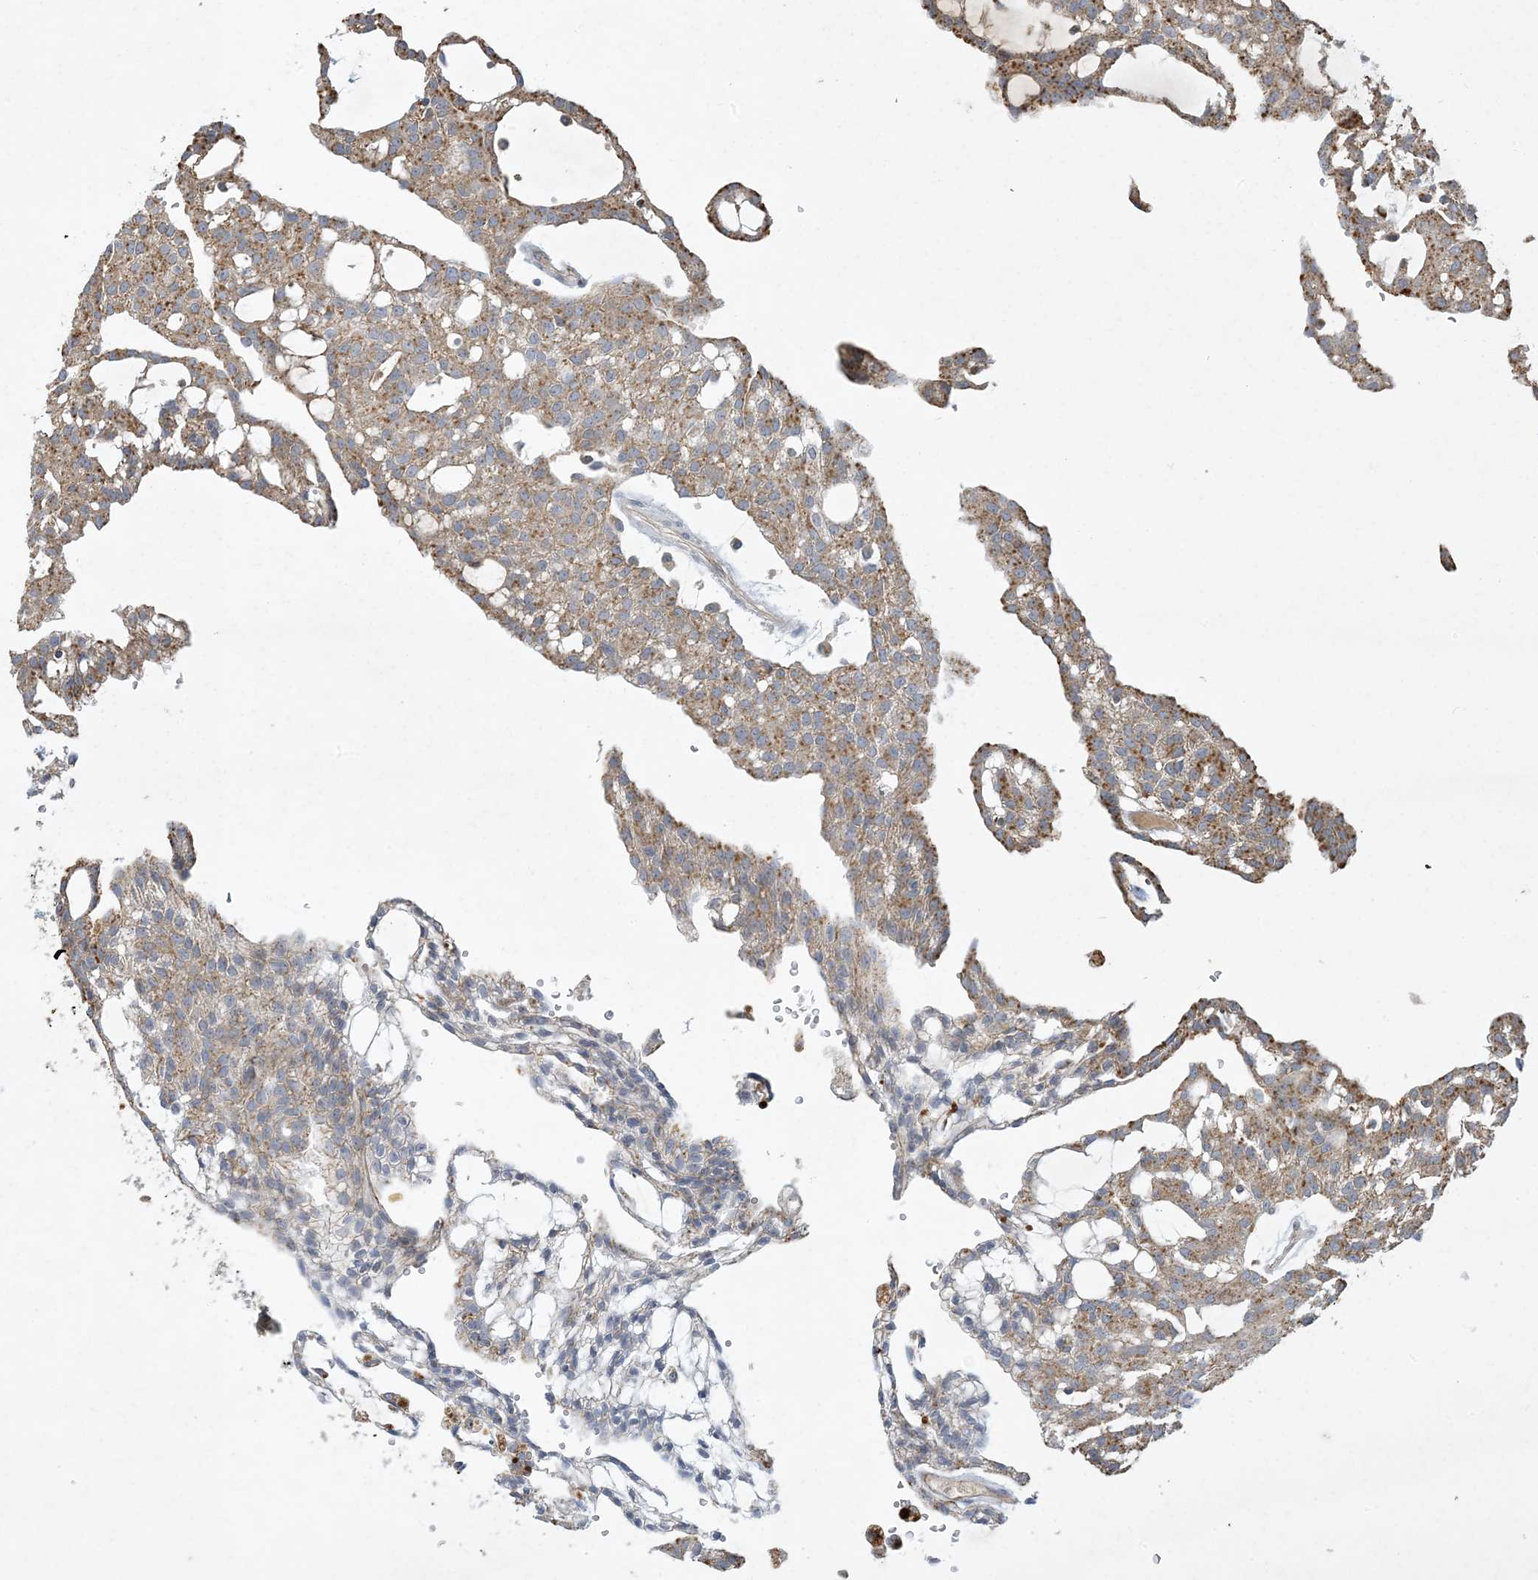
{"staining": {"intensity": "moderate", "quantity": "25%-75%", "location": "cytoplasmic/membranous"}, "tissue": "renal cancer", "cell_type": "Tumor cells", "image_type": "cancer", "snomed": [{"axis": "morphology", "description": "Adenocarcinoma, NOS"}, {"axis": "topography", "description": "Kidney"}], "caption": "Renal cancer tissue displays moderate cytoplasmic/membranous expression in approximately 25%-75% of tumor cells (brown staining indicates protein expression, while blue staining denotes nuclei).", "gene": "MRPS18A", "patient": {"sex": "male", "age": 63}}